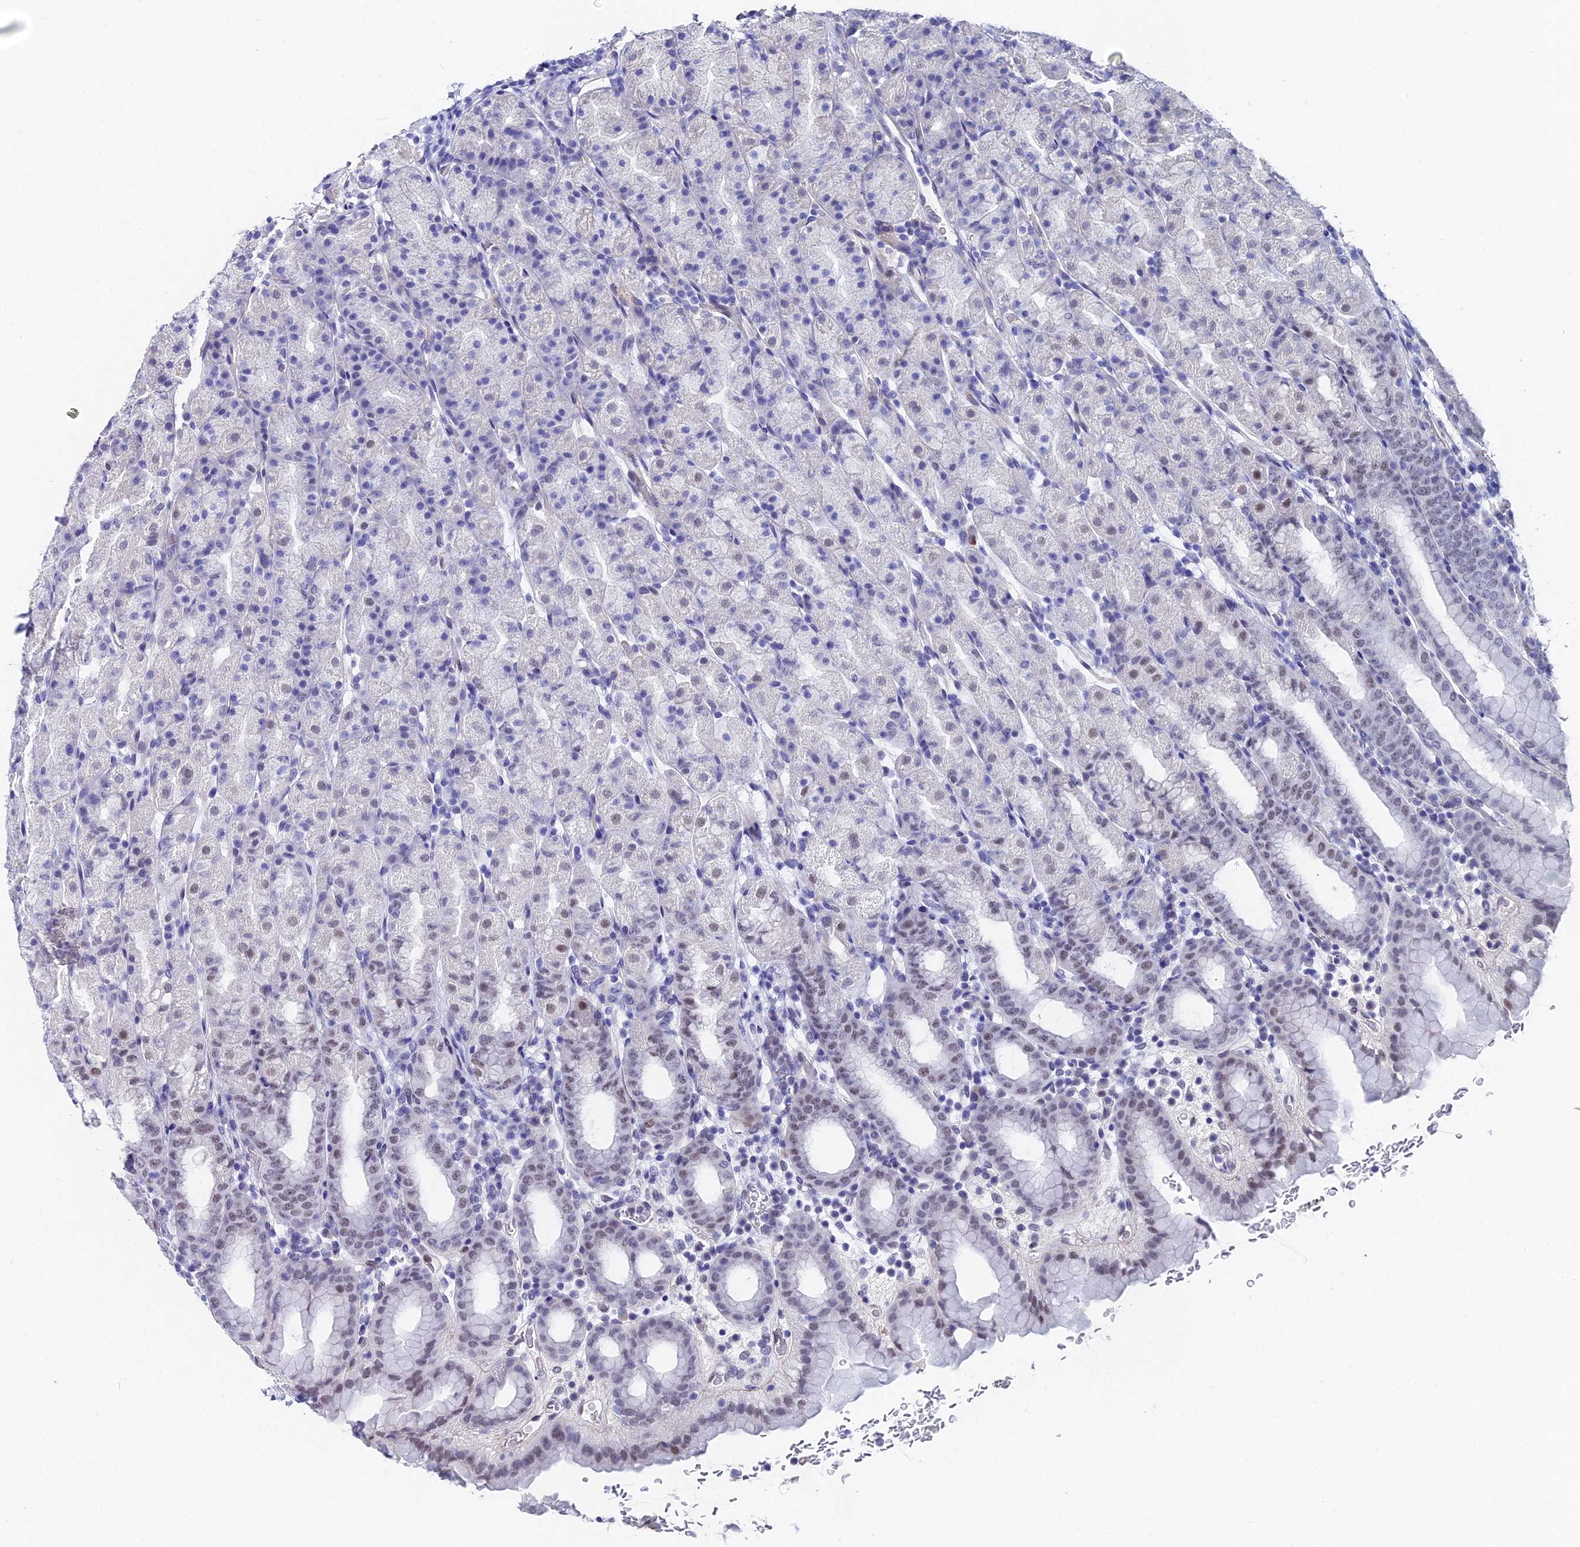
{"staining": {"intensity": "weak", "quantity": "<25%", "location": "nuclear"}, "tissue": "stomach", "cell_type": "Glandular cells", "image_type": "normal", "snomed": [{"axis": "morphology", "description": "Normal tissue, NOS"}, {"axis": "topography", "description": "Stomach, upper"}], "caption": "DAB immunohistochemical staining of benign stomach shows no significant expression in glandular cells.", "gene": "TRIM24", "patient": {"sex": "male", "age": 68}}